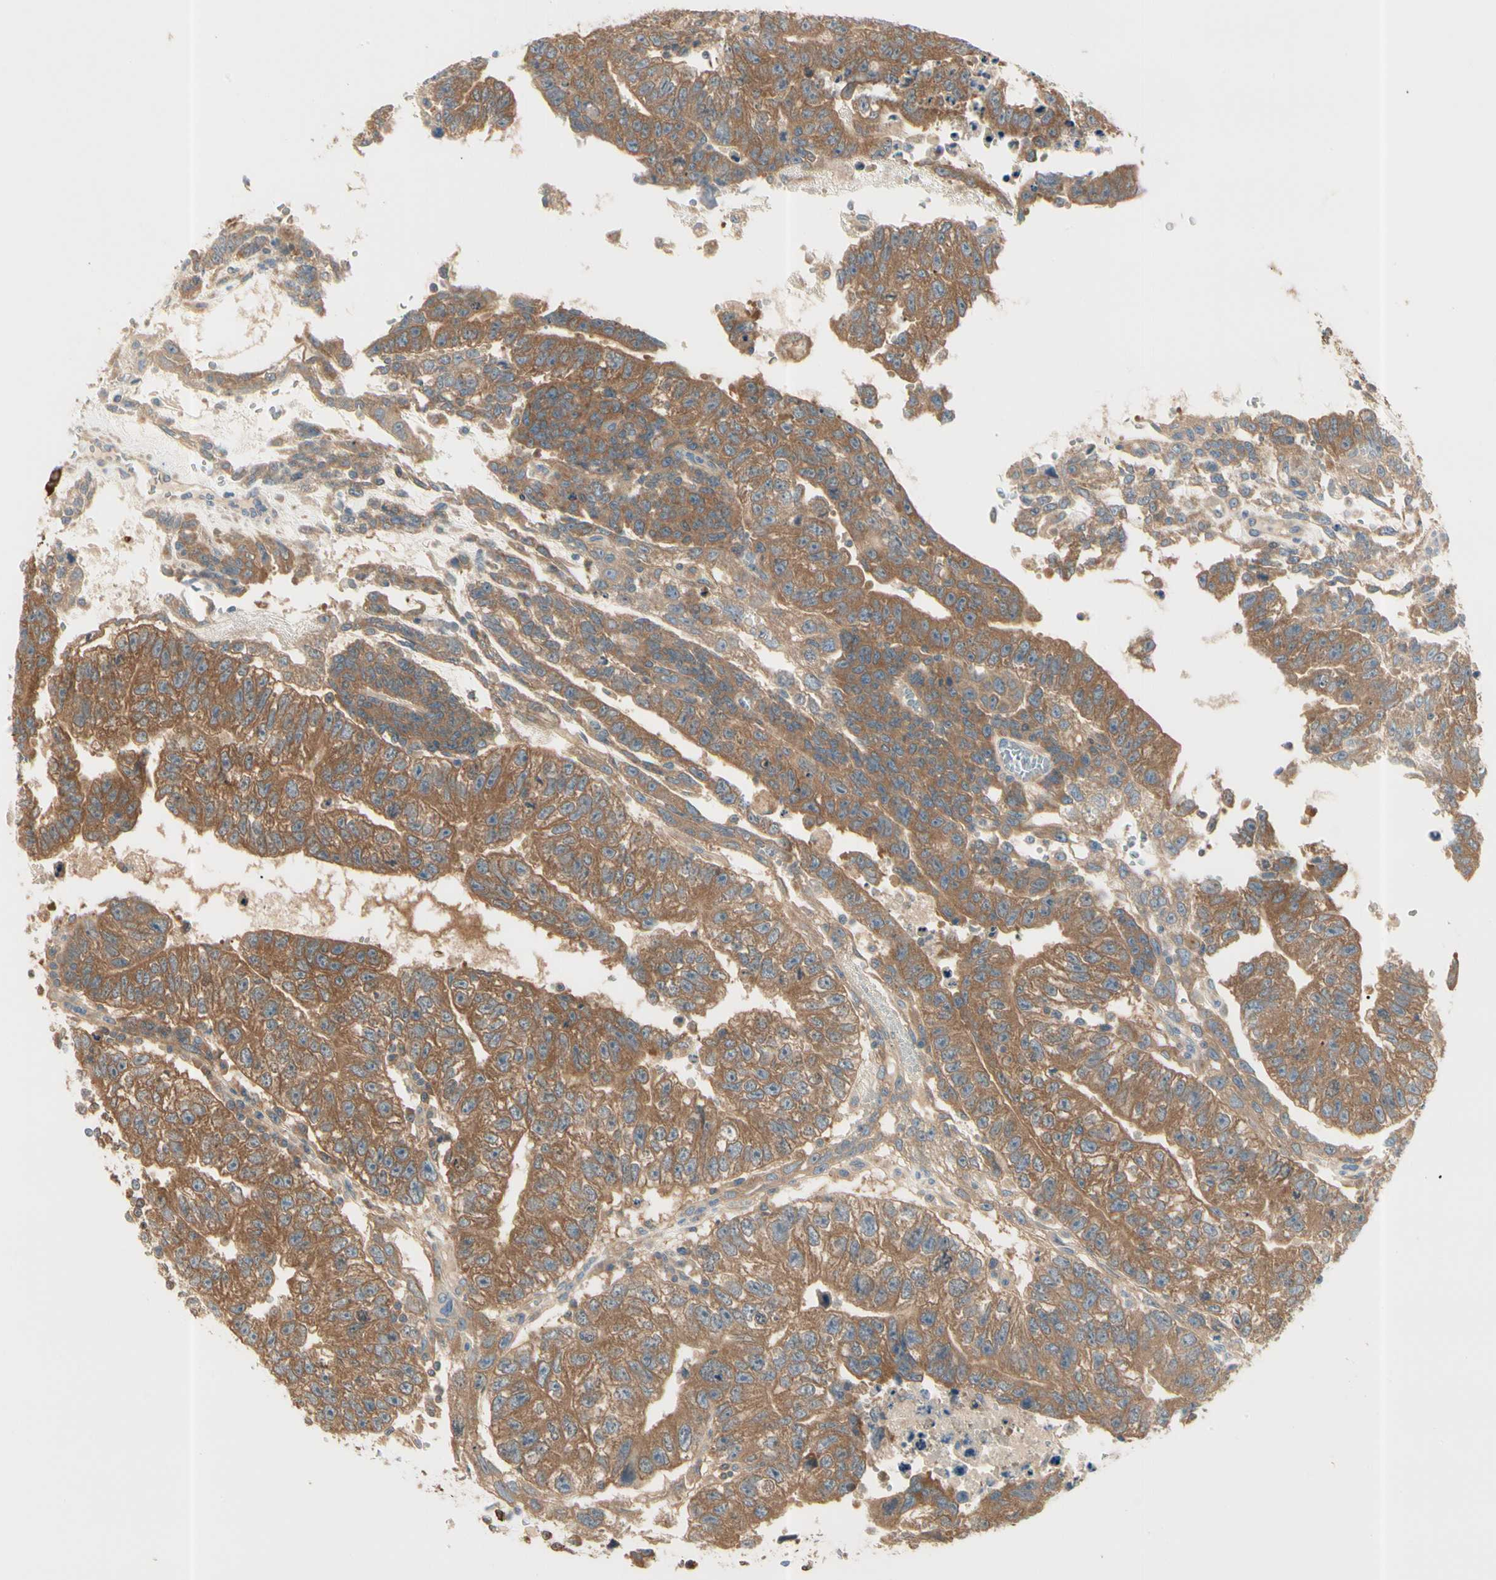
{"staining": {"intensity": "moderate", "quantity": ">75%", "location": "cytoplasmic/membranous"}, "tissue": "testis cancer", "cell_type": "Tumor cells", "image_type": "cancer", "snomed": [{"axis": "morphology", "description": "Seminoma, NOS"}, {"axis": "morphology", "description": "Carcinoma, Embryonal, NOS"}, {"axis": "topography", "description": "Testis"}], "caption": "DAB (3,3'-diaminobenzidine) immunohistochemical staining of testis cancer shows moderate cytoplasmic/membranous protein positivity in approximately >75% of tumor cells. The protein is shown in brown color, while the nuclei are stained blue.", "gene": "IRAG1", "patient": {"sex": "male", "age": 52}}